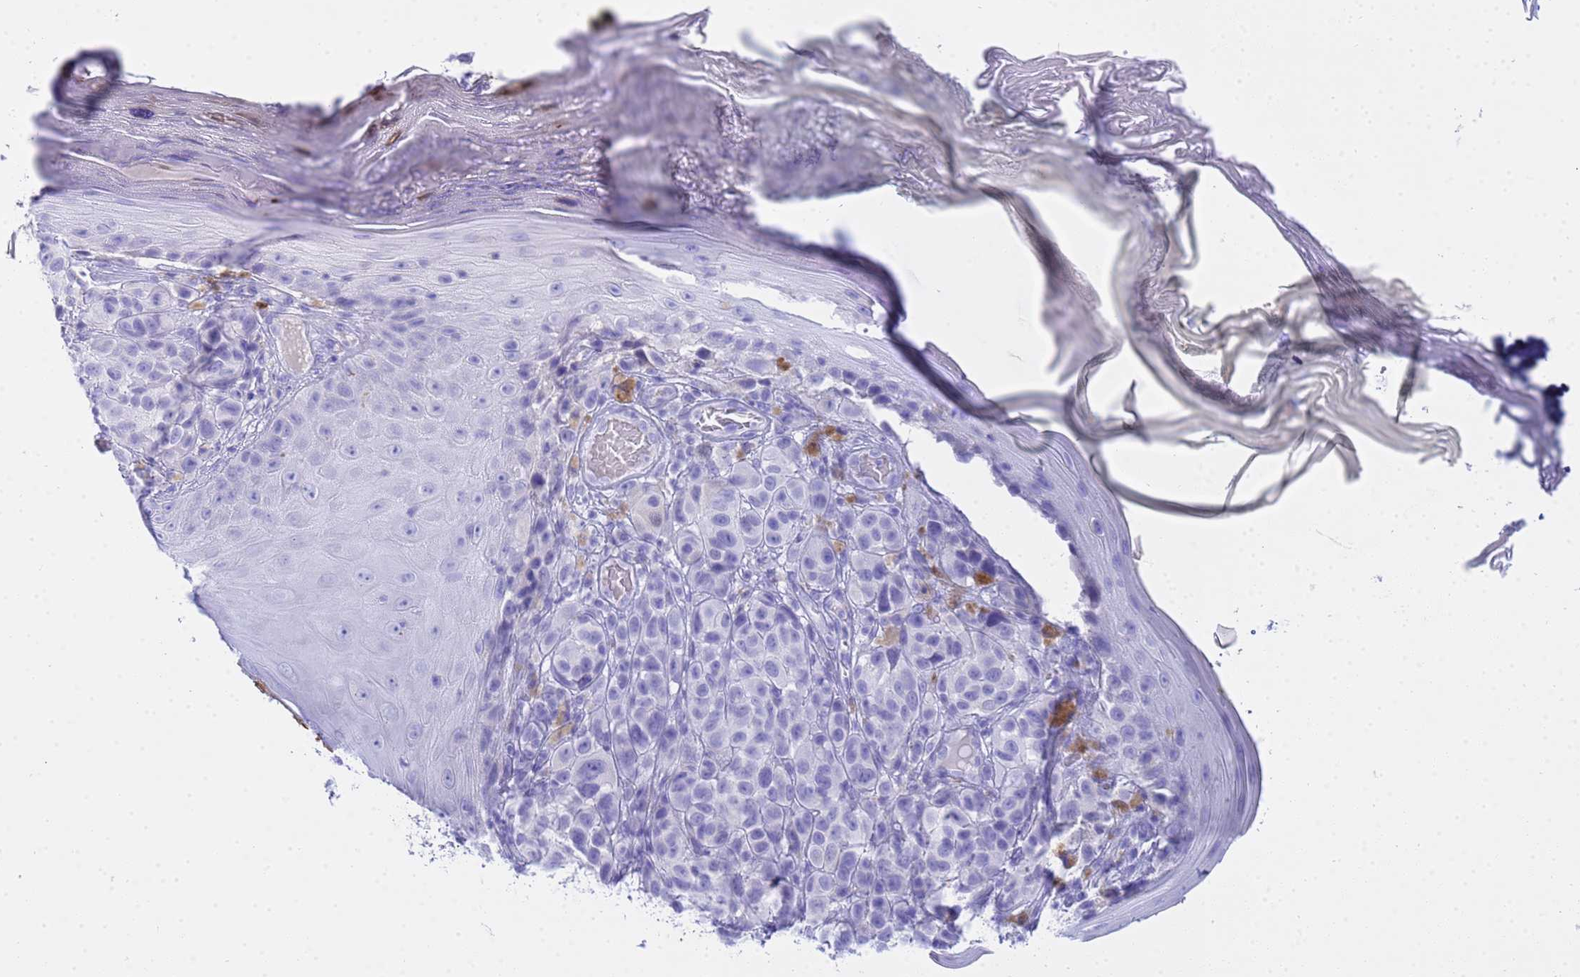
{"staining": {"intensity": "negative", "quantity": "none", "location": "none"}, "tissue": "melanoma", "cell_type": "Tumor cells", "image_type": "cancer", "snomed": [{"axis": "morphology", "description": "Malignant melanoma, NOS"}, {"axis": "topography", "description": "Skin"}], "caption": "This is a micrograph of immunohistochemistry staining of melanoma, which shows no staining in tumor cells. (Brightfield microscopy of DAB immunohistochemistry at high magnification).", "gene": "AQP12A", "patient": {"sex": "male", "age": 38}}